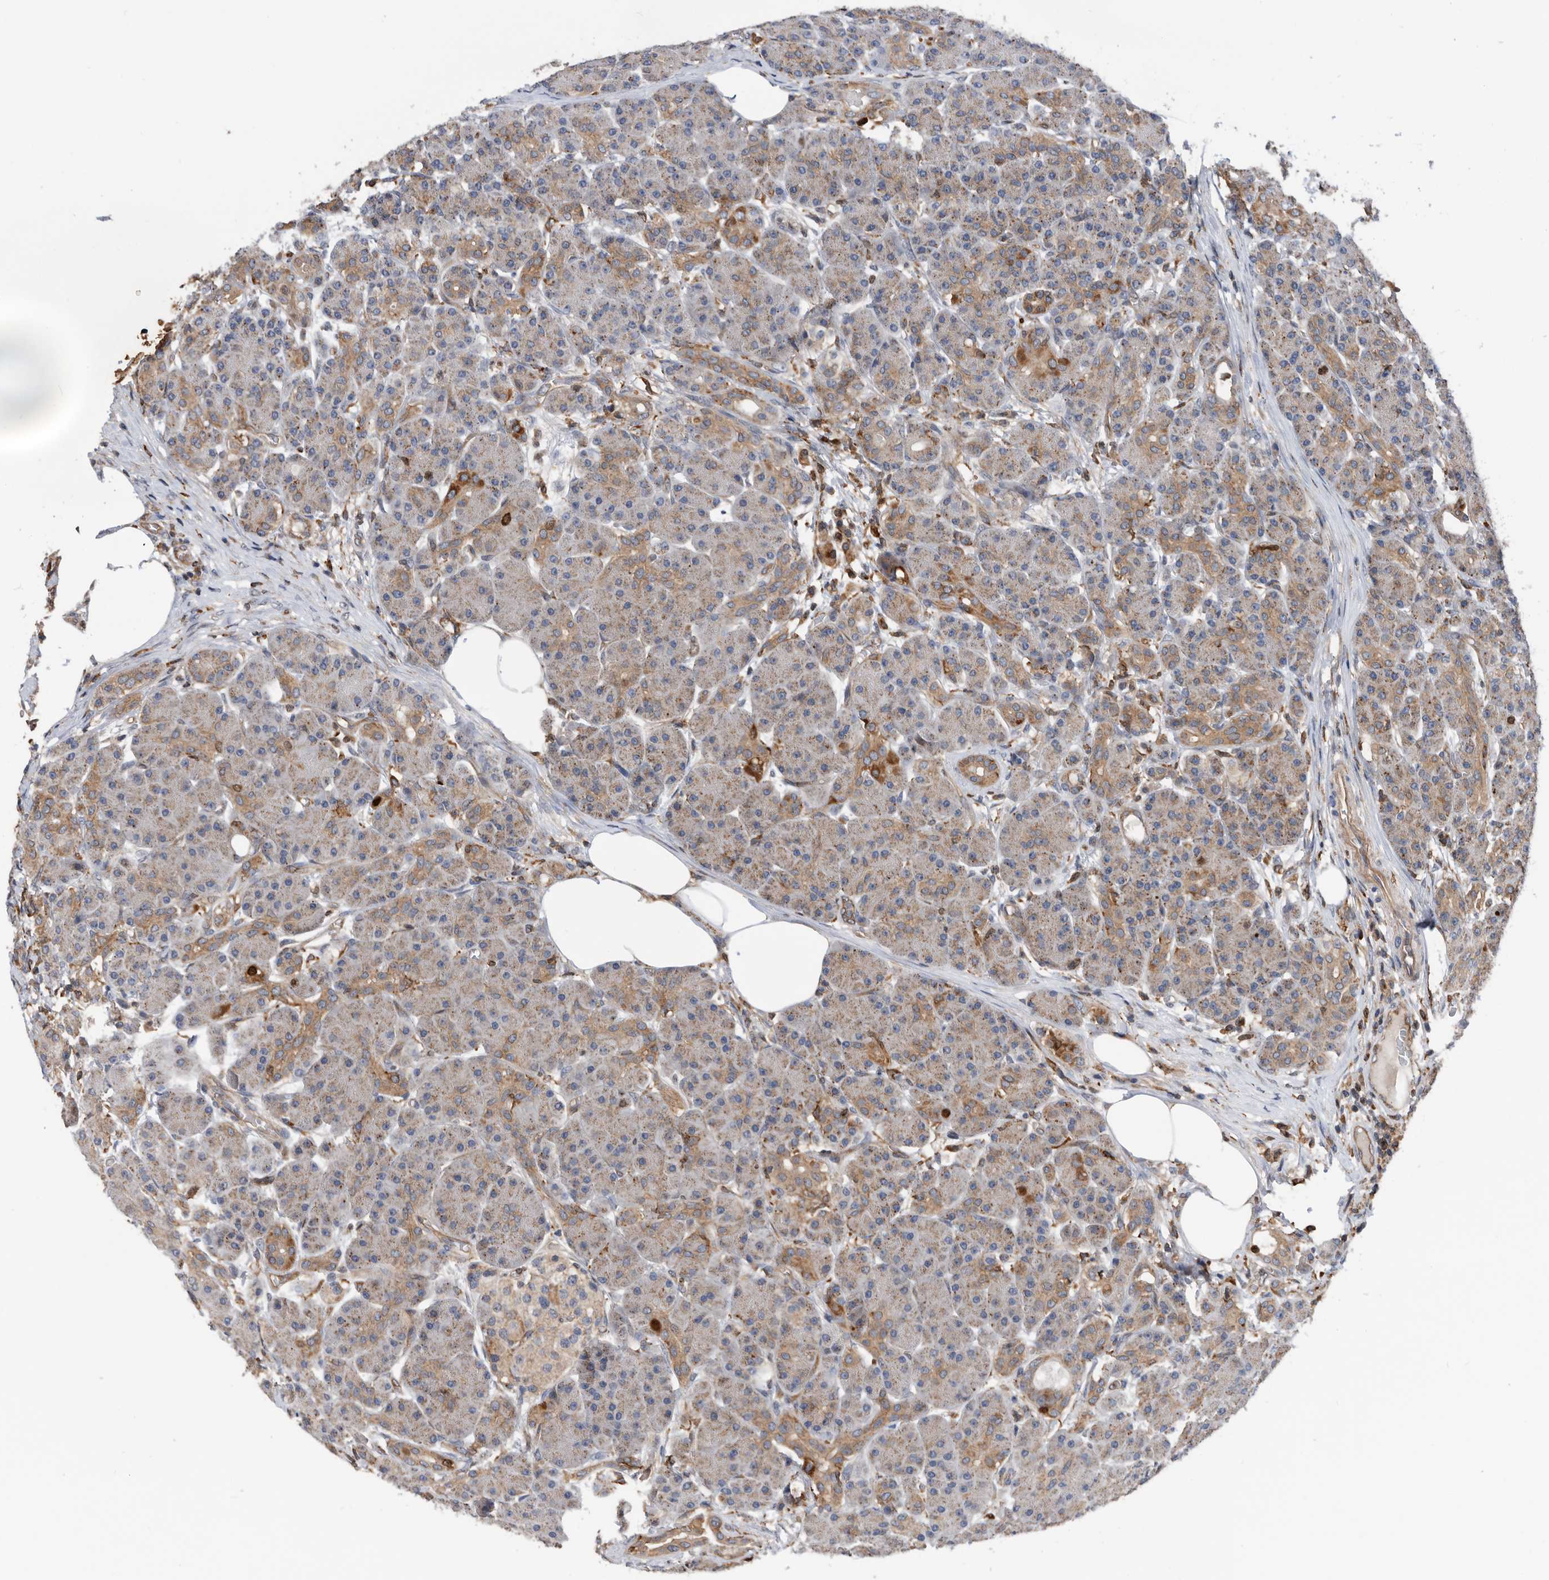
{"staining": {"intensity": "moderate", "quantity": "25%-75%", "location": "cytoplasmic/membranous"}, "tissue": "pancreas", "cell_type": "Exocrine glandular cells", "image_type": "normal", "snomed": [{"axis": "morphology", "description": "Normal tissue, NOS"}, {"axis": "topography", "description": "Pancreas"}], "caption": "Immunohistochemical staining of benign human pancreas shows 25%-75% levels of moderate cytoplasmic/membranous protein staining in approximately 25%-75% of exocrine glandular cells. (Stains: DAB (3,3'-diaminobenzidine) in brown, nuclei in blue, Microscopy: brightfield microscopy at high magnification).", "gene": "ATAD2", "patient": {"sex": "male", "age": 63}}